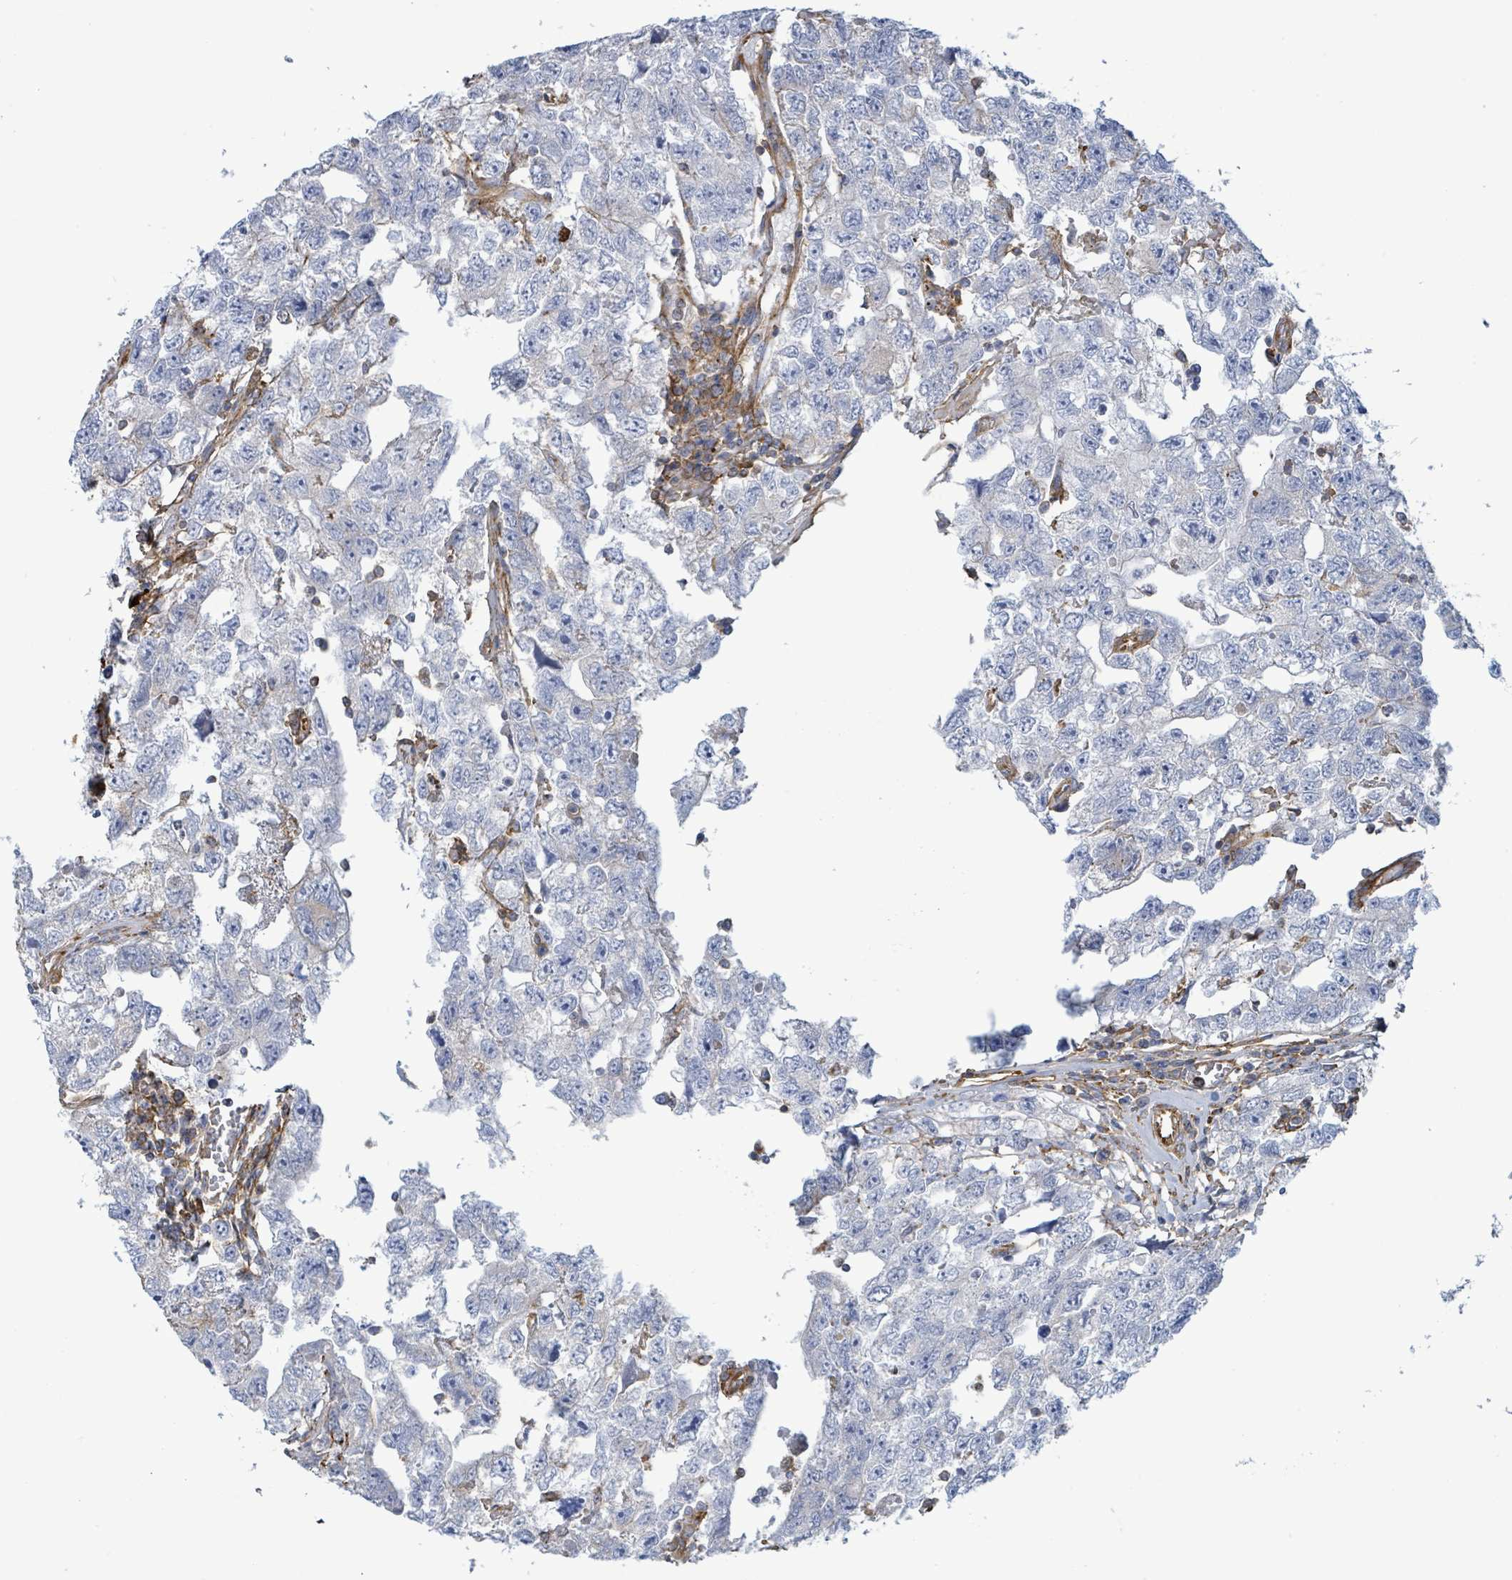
{"staining": {"intensity": "negative", "quantity": "none", "location": "none"}, "tissue": "testis cancer", "cell_type": "Tumor cells", "image_type": "cancer", "snomed": [{"axis": "morphology", "description": "Carcinoma, Embryonal, NOS"}, {"axis": "topography", "description": "Testis"}], "caption": "There is no significant staining in tumor cells of testis cancer (embryonal carcinoma).", "gene": "EGFL7", "patient": {"sex": "male", "age": 22}}